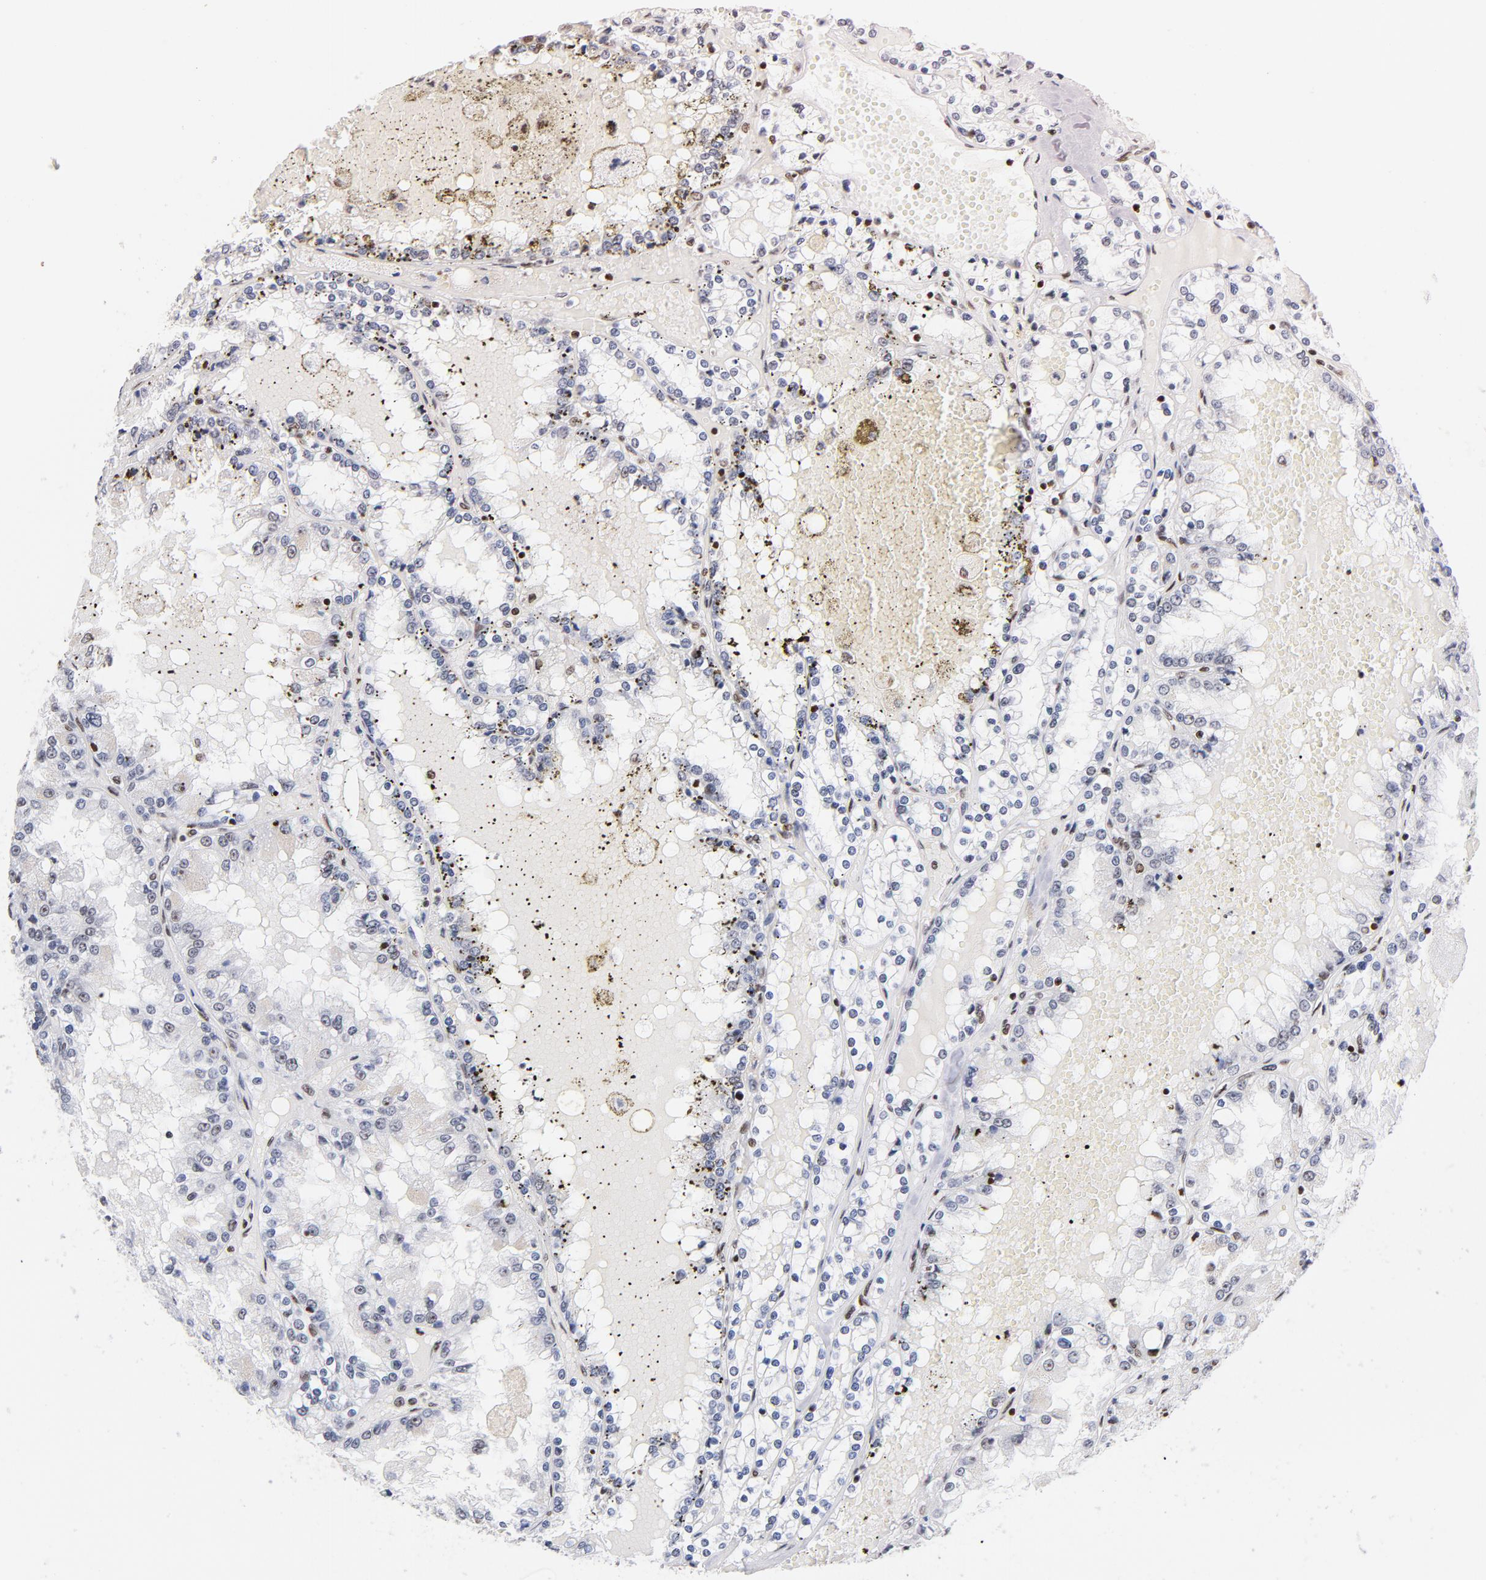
{"staining": {"intensity": "moderate", "quantity": "<25%", "location": "nuclear"}, "tissue": "renal cancer", "cell_type": "Tumor cells", "image_type": "cancer", "snomed": [{"axis": "morphology", "description": "Adenocarcinoma, NOS"}, {"axis": "topography", "description": "Kidney"}], "caption": "Immunohistochemical staining of human adenocarcinoma (renal) exhibits low levels of moderate nuclear staining in approximately <25% of tumor cells.", "gene": "TOP2B", "patient": {"sex": "female", "age": 56}}